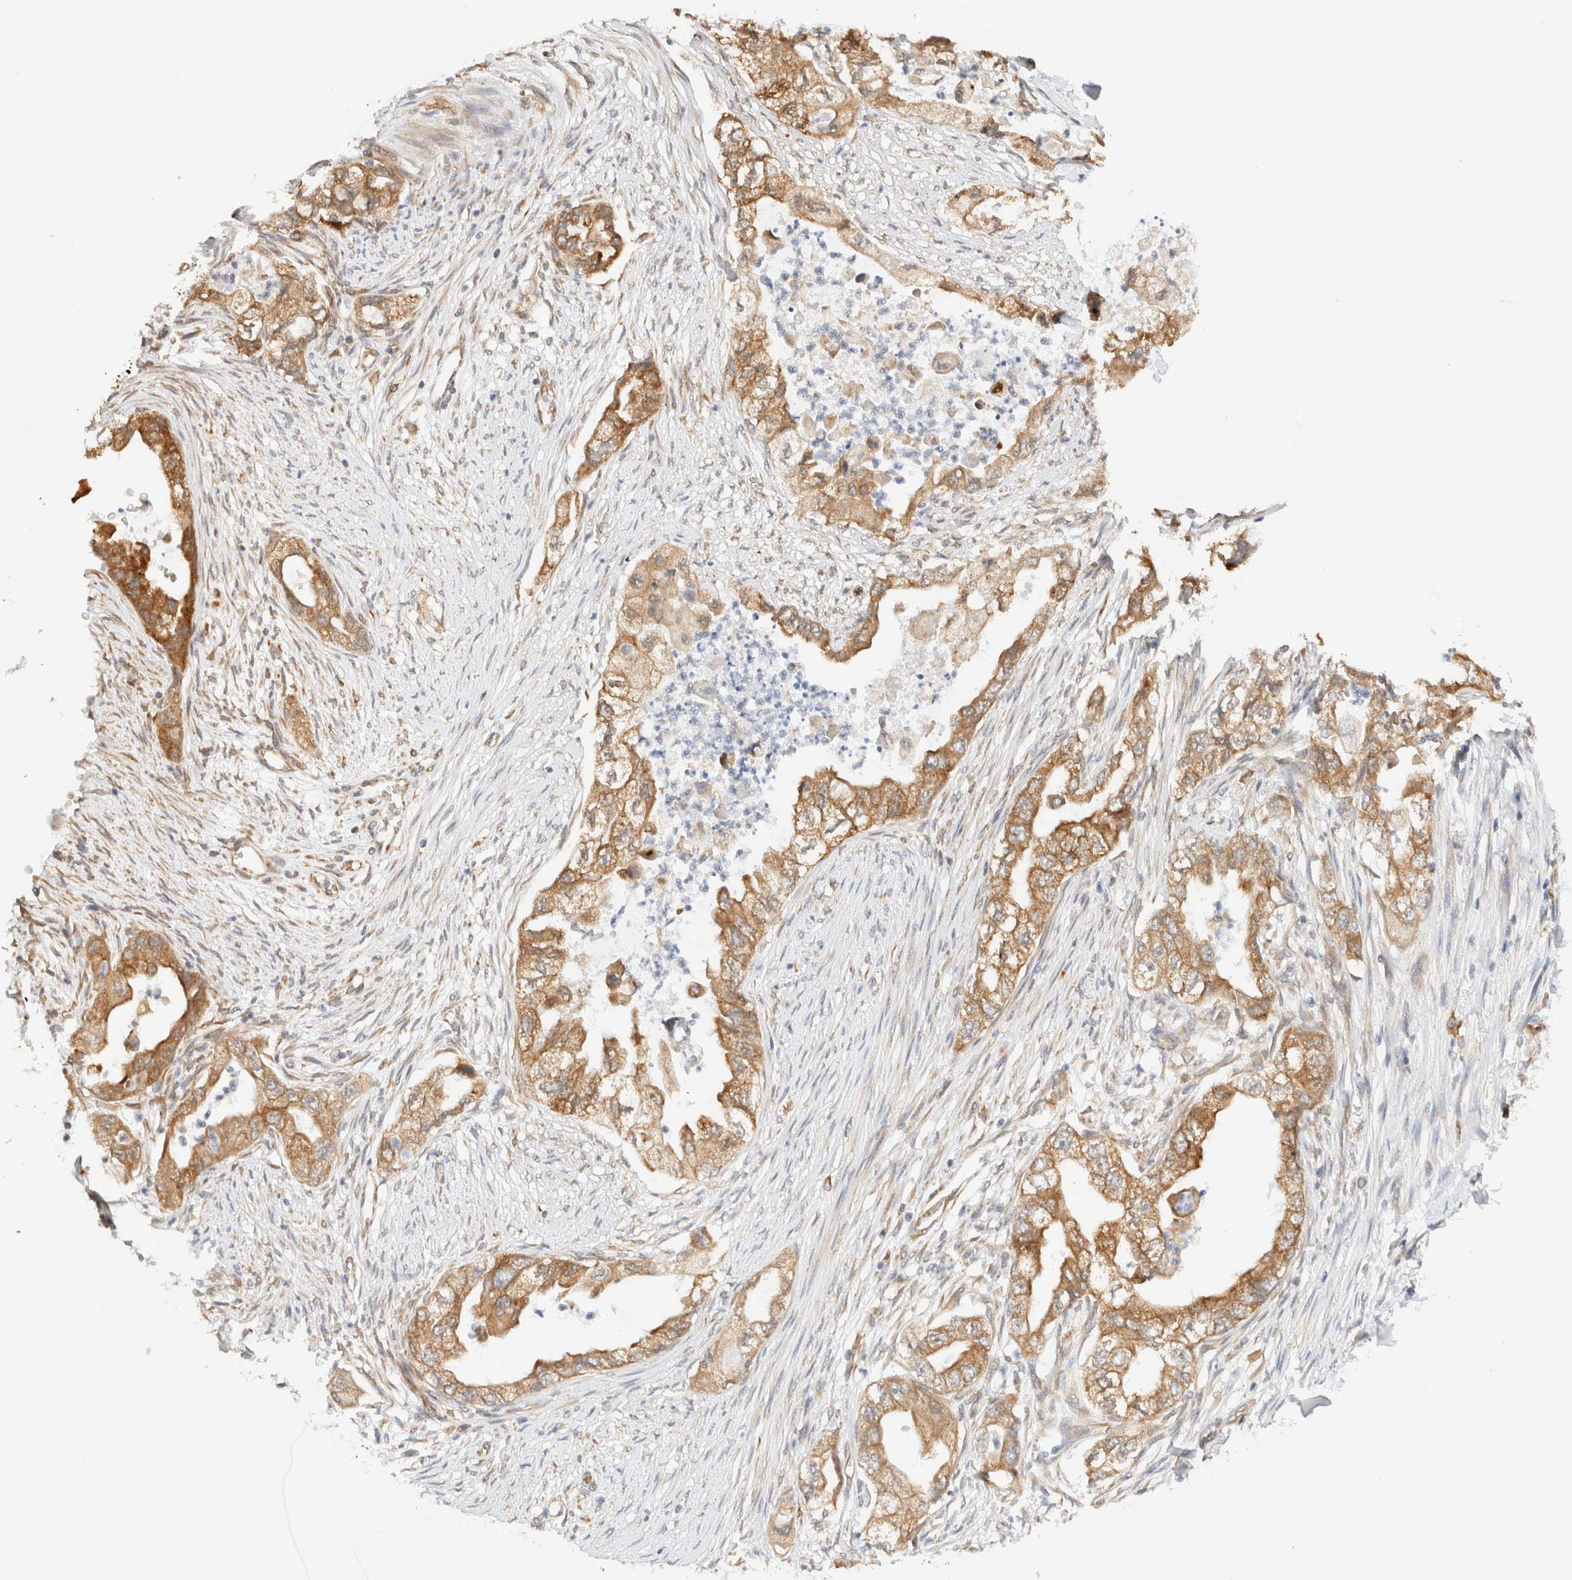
{"staining": {"intensity": "moderate", "quantity": ">75%", "location": "cytoplasmic/membranous"}, "tissue": "pancreatic cancer", "cell_type": "Tumor cells", "image_type": "cancer", "snomed": [{"axis": "morphology", "description": "Adenocarcinoma, NOS"}, {"axis": "topography", "description": "Pancreas"}], "caption": "Human pancreatic cancer stained with a protein marker exhibits moderate staining in tumor cells.", "gene": "SYVN1", "patient": {"sex": "female", "age": 73}}